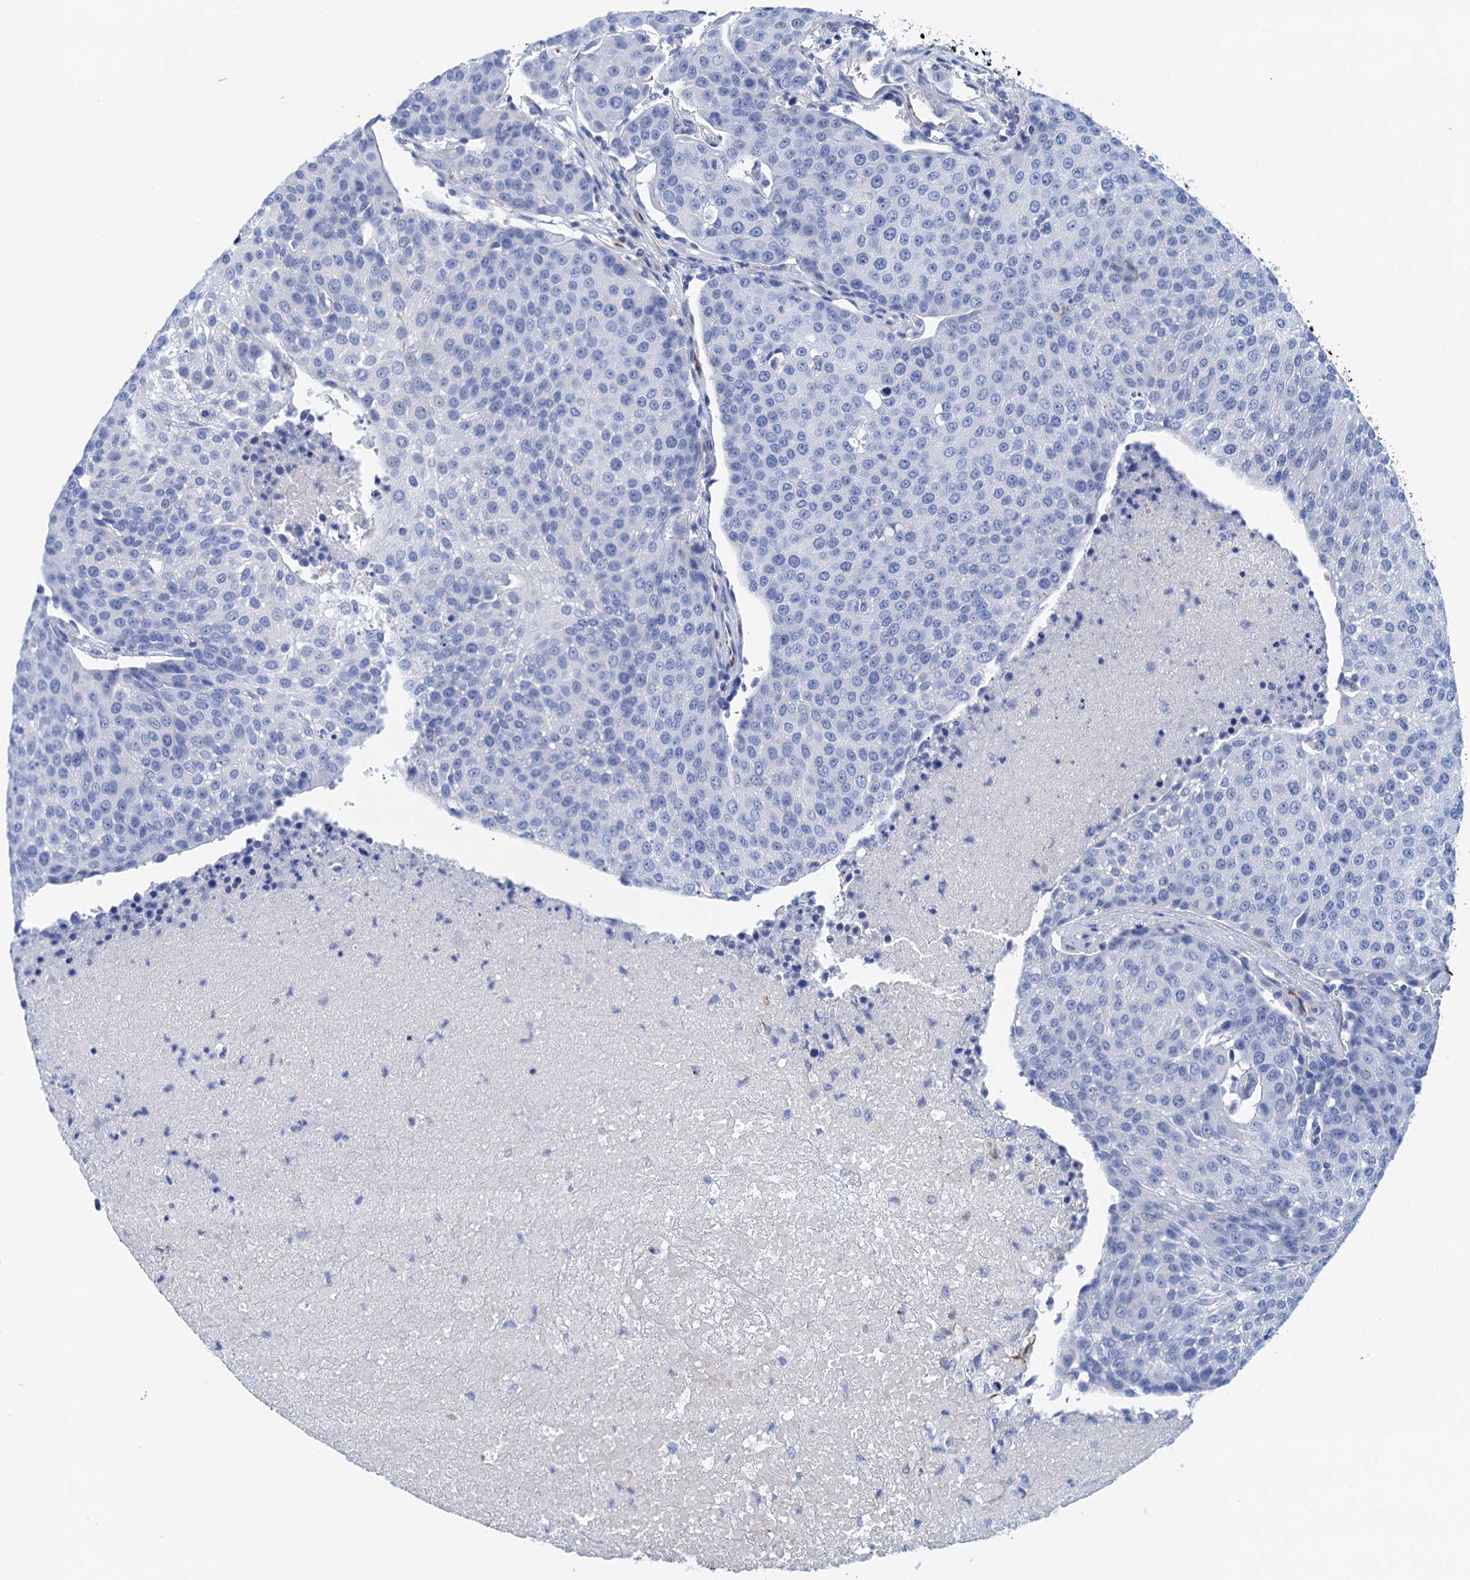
{"staining": {"intensity": "negative", "quantity": "none", "location": "none"}, "tissue": "urothelial cancer", "cell_type": "Tumor cells", "image_type": "cancer", "snomed": [{"axis": "morphology", "description": "Urothelial carcinoma, High grade"}, {"axis": "topography", "description": "Urinary bladder"}], "caption": "Immunohistochemistry micrograph of high-grade urothelial carcinoma stained for a protein (brown), which demonstrates no staining in tumor cells.", "gene": "NLRP10", "patient": {"sex": "female", "age": 85}}